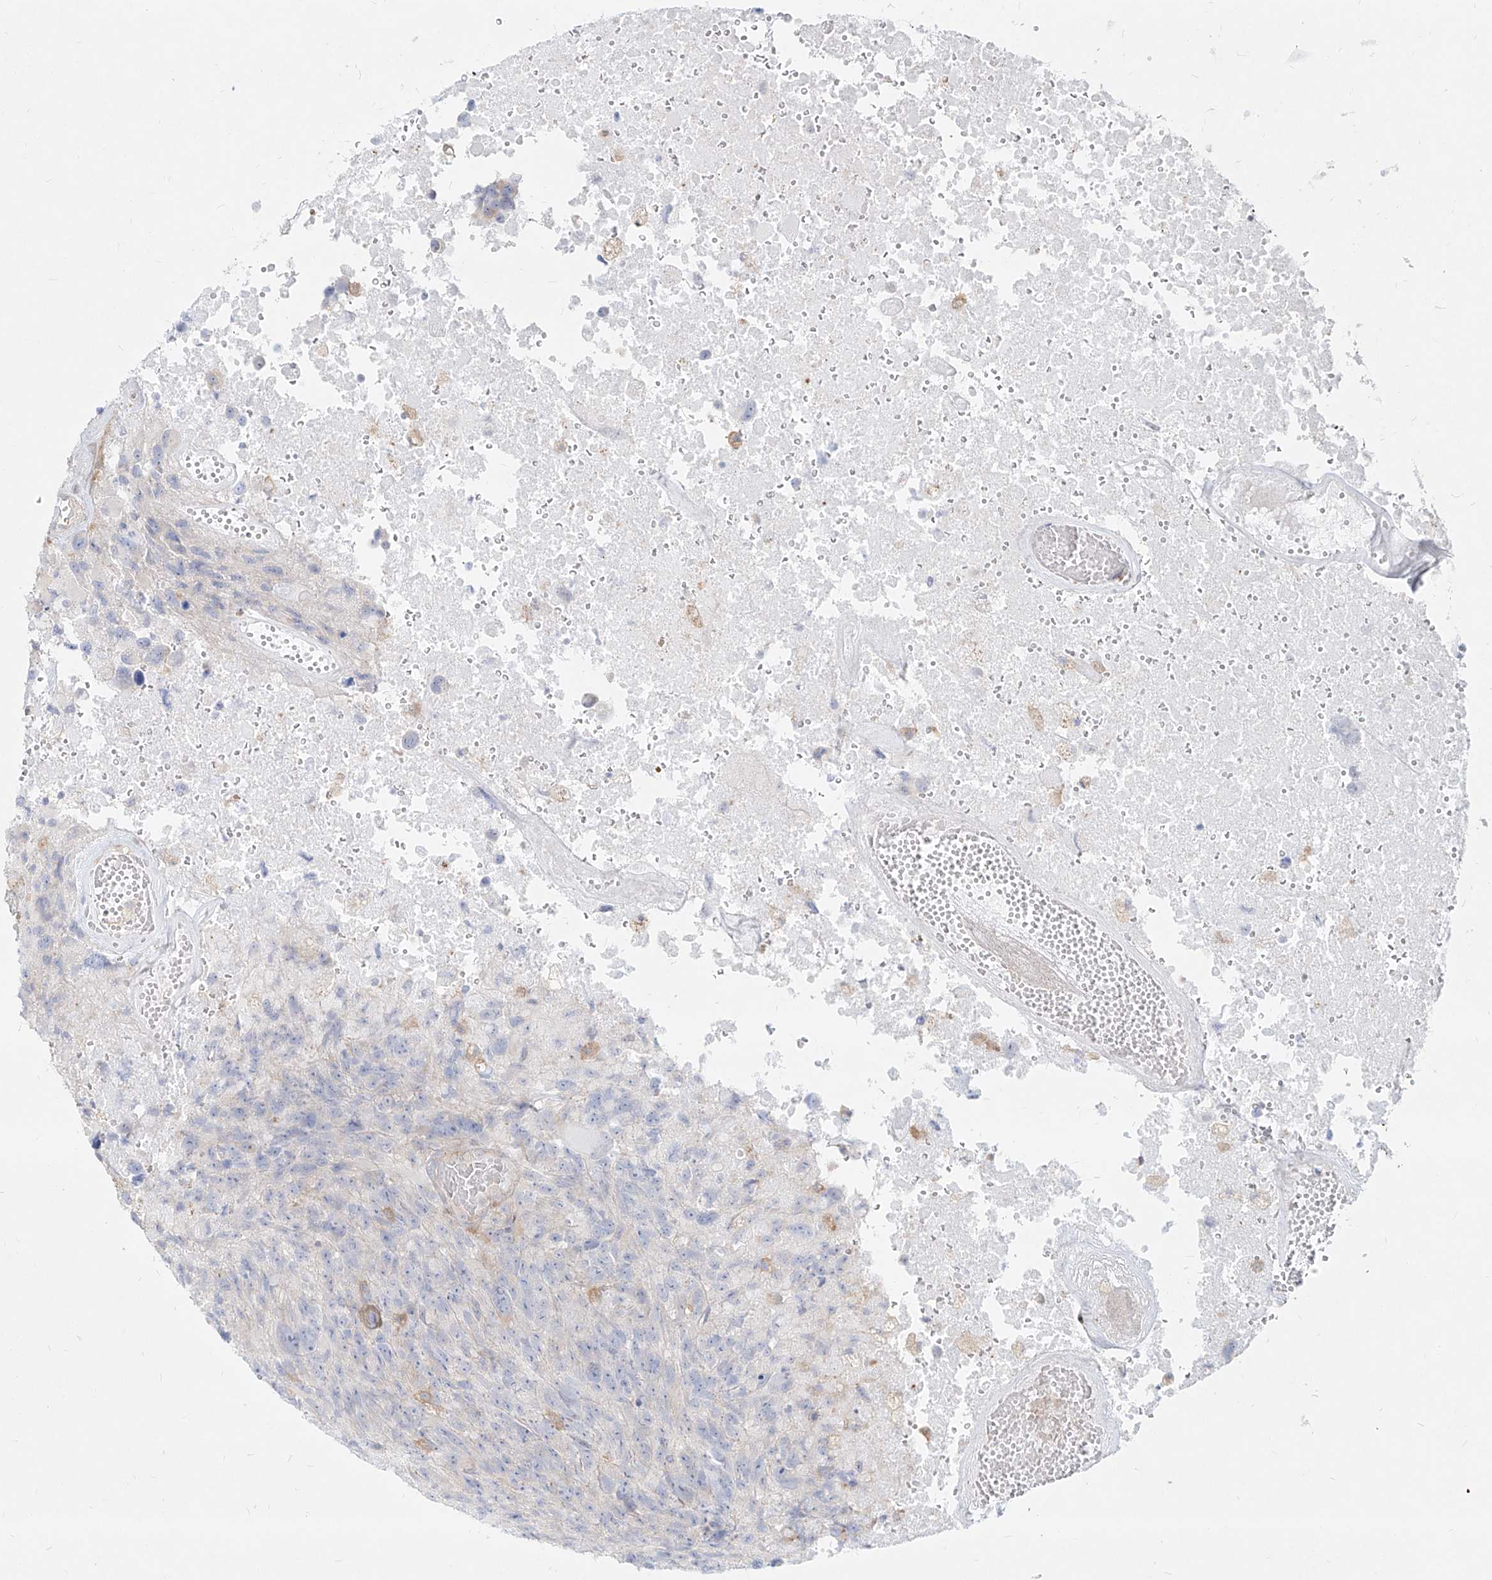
{"staining": {"intensity": "negative", "quantity": "none", "location": "none"}, "tissue": "glioma", "cell_type": "Tumor cells", "image_type": "cancer", "snomed": [{"axis": "morphology", "description": "Glioma, malignant, High grade"}, {"axis": "topography", "description": "Brain"}], "caption": "Protein analysis of high-grade glioma (malignant) shows no significant staining in tumor cells.", "gene": "SLC2A12", "patient": {"sex": "male", "age": 69}}